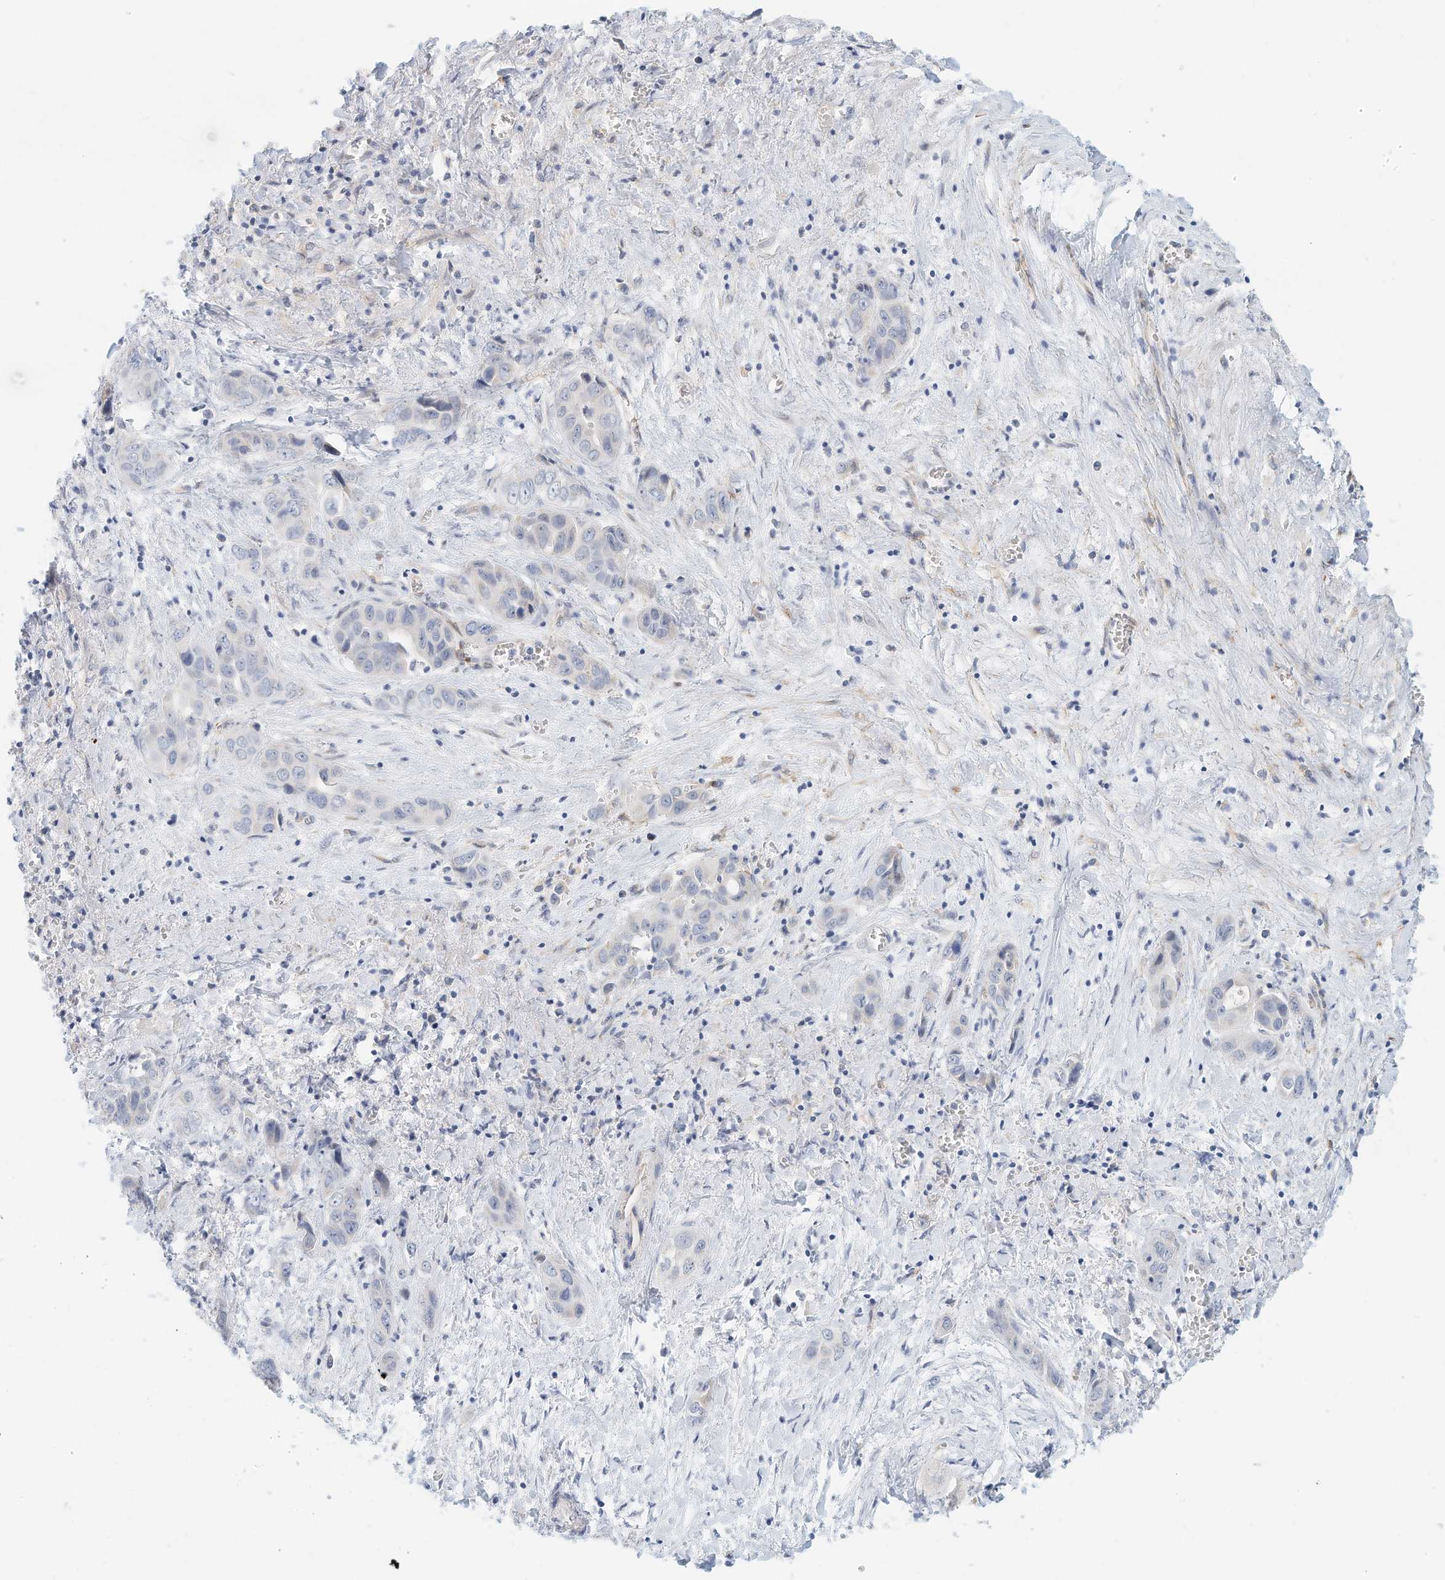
{"staining": {"intensity": "negative", "quantity": "none", "location": "none"}, "tissue": "liver cancer", "cell_type": "Tumor cells", "image_type": "cancer", "snomed": [{"axis": "morphology", "description": "Cholangiocarcinoma"}, {"axis": "topography", "description": "Liver"}], "caption": "Micrograph shows no protein staining in tumor cells of liver cholangiocarcinoma tissue.", "gene": "ARHGAP28", "patient": {"sex": "female", "age": 52}}